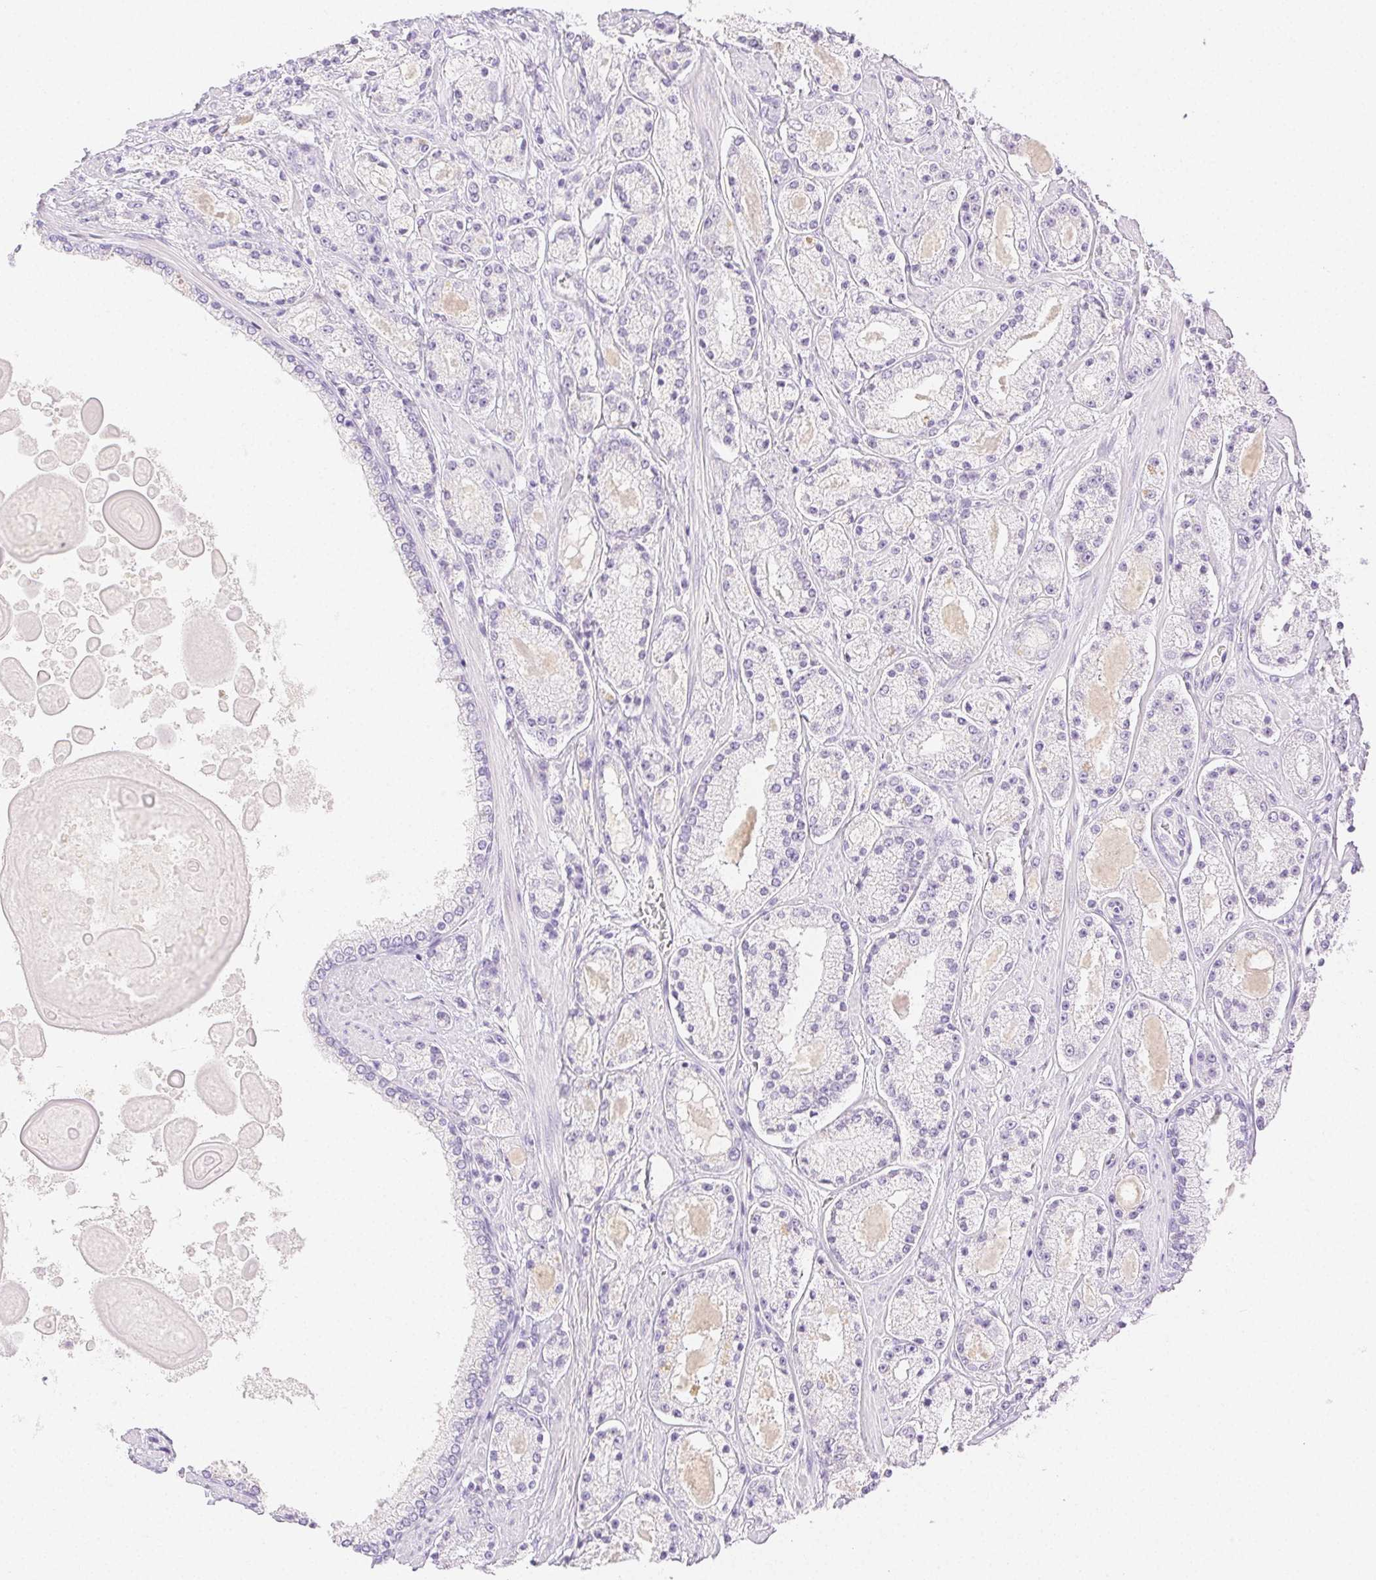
{"staining": {"intensity": "negative", "quantity": "none", "location": "none"}, "tissue": "prostate cancer", "cell_type": "Tumor cells", "image_type": "cancer", "snomed": [{"axis": "morphology", "description": "Adenocarcinoma, High grade"}, {"axis": "topography", "description": "Prostate"}], "caption": "The histopathology image shows no staining of tumor cells in high-grade adenocarcinoma (prostate).", "gene": "SPACA4", "patient": {"sex": "male", "age": 67}}